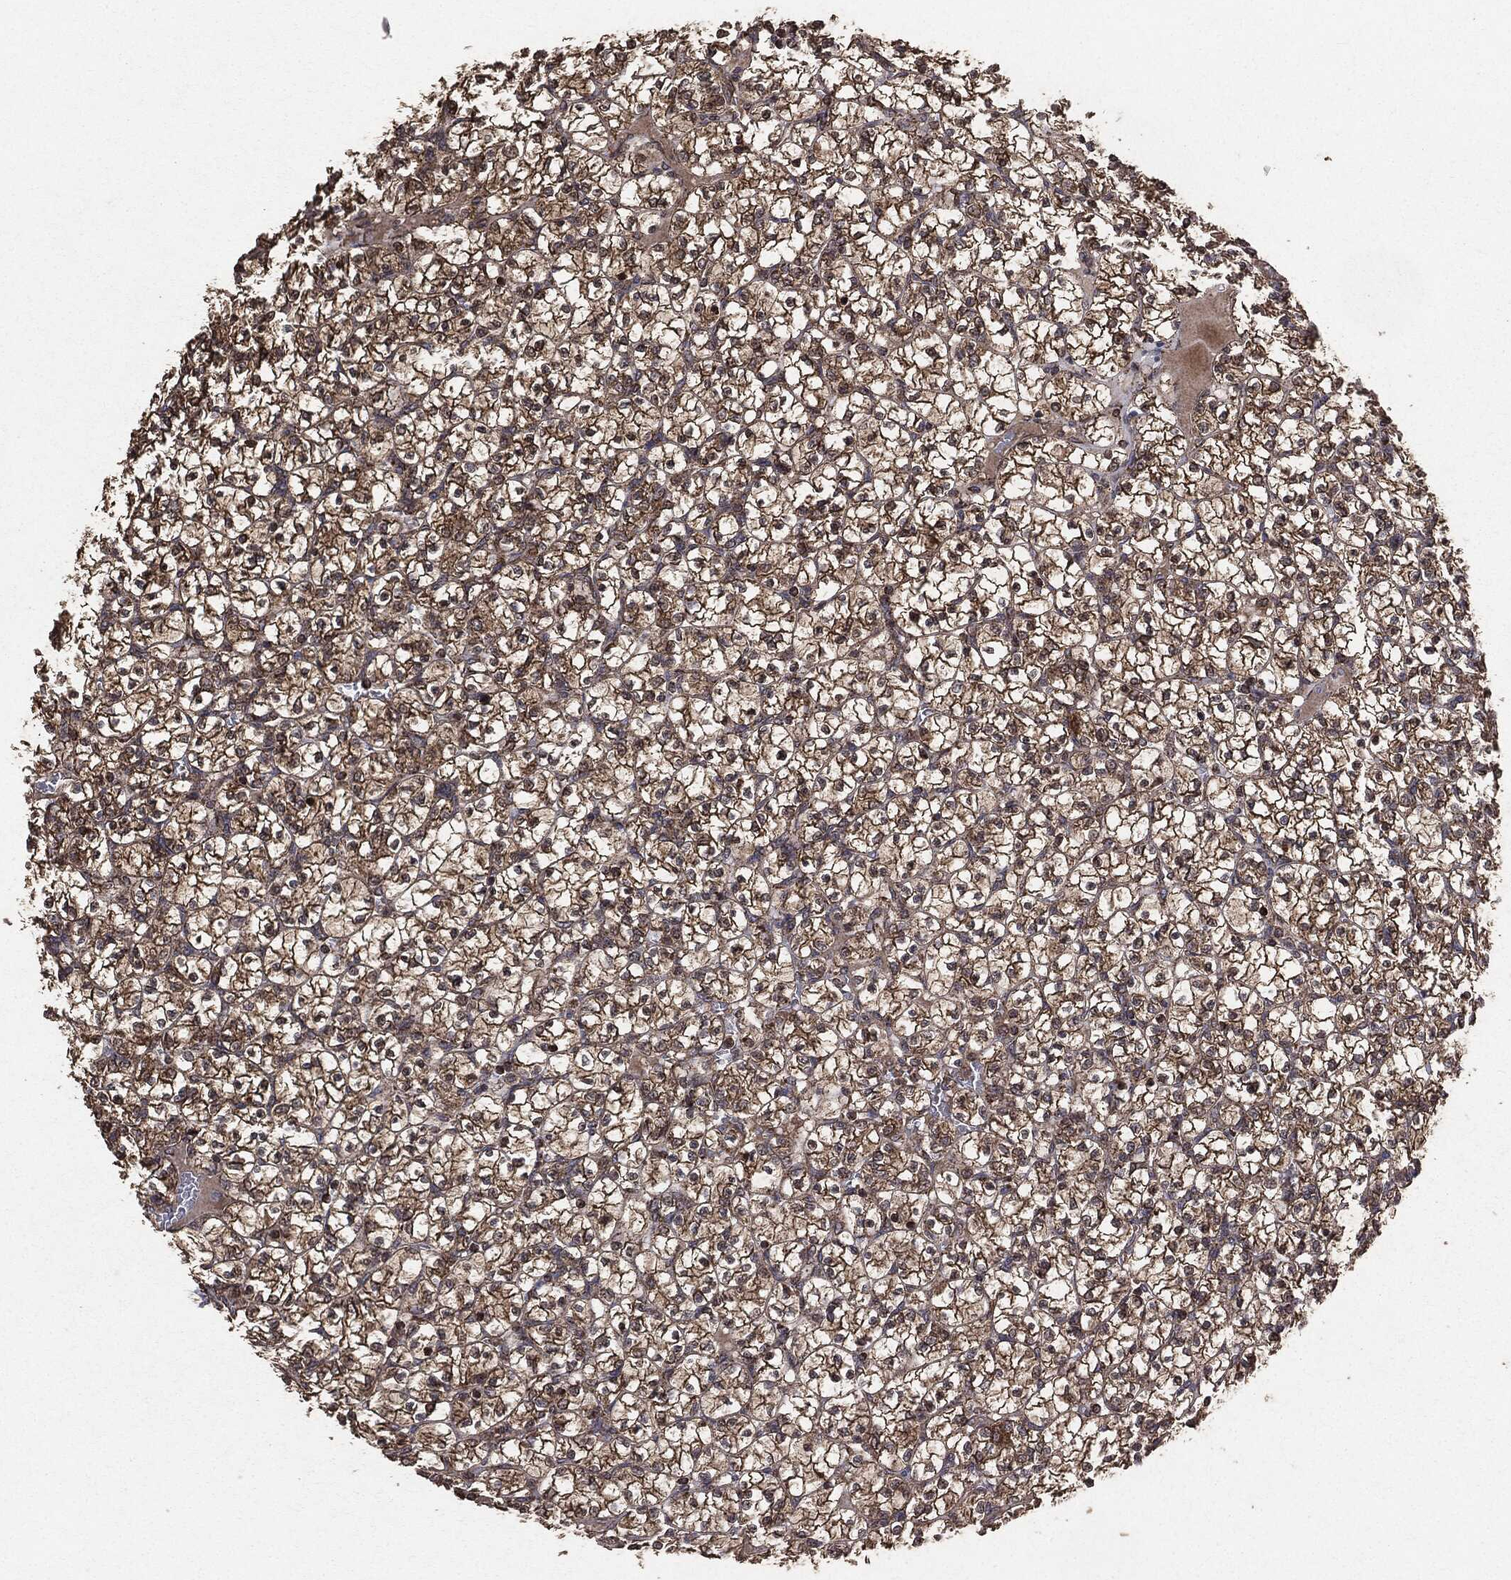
{"staining": {"intensity": "moderate", "quantity": ">75%", "location": "cytoplasmic/membranous"}, "tissue": "renal cancer", "cell_type": "Tumor cells", "image_type": "cancer", "snomed": [{"axis": "morphology", "description": "Adenocarcinoma, NOS"}, {"axis": "topography", "description": "Kidney"}], "caption": "A brown stain shows moderate cytoplasmic/membranous expression of a protein in renal cancer (adenocarcinoma) tumor cells.", "gene": "MTOR", "patient": {"sex": "female", "age": 89}}